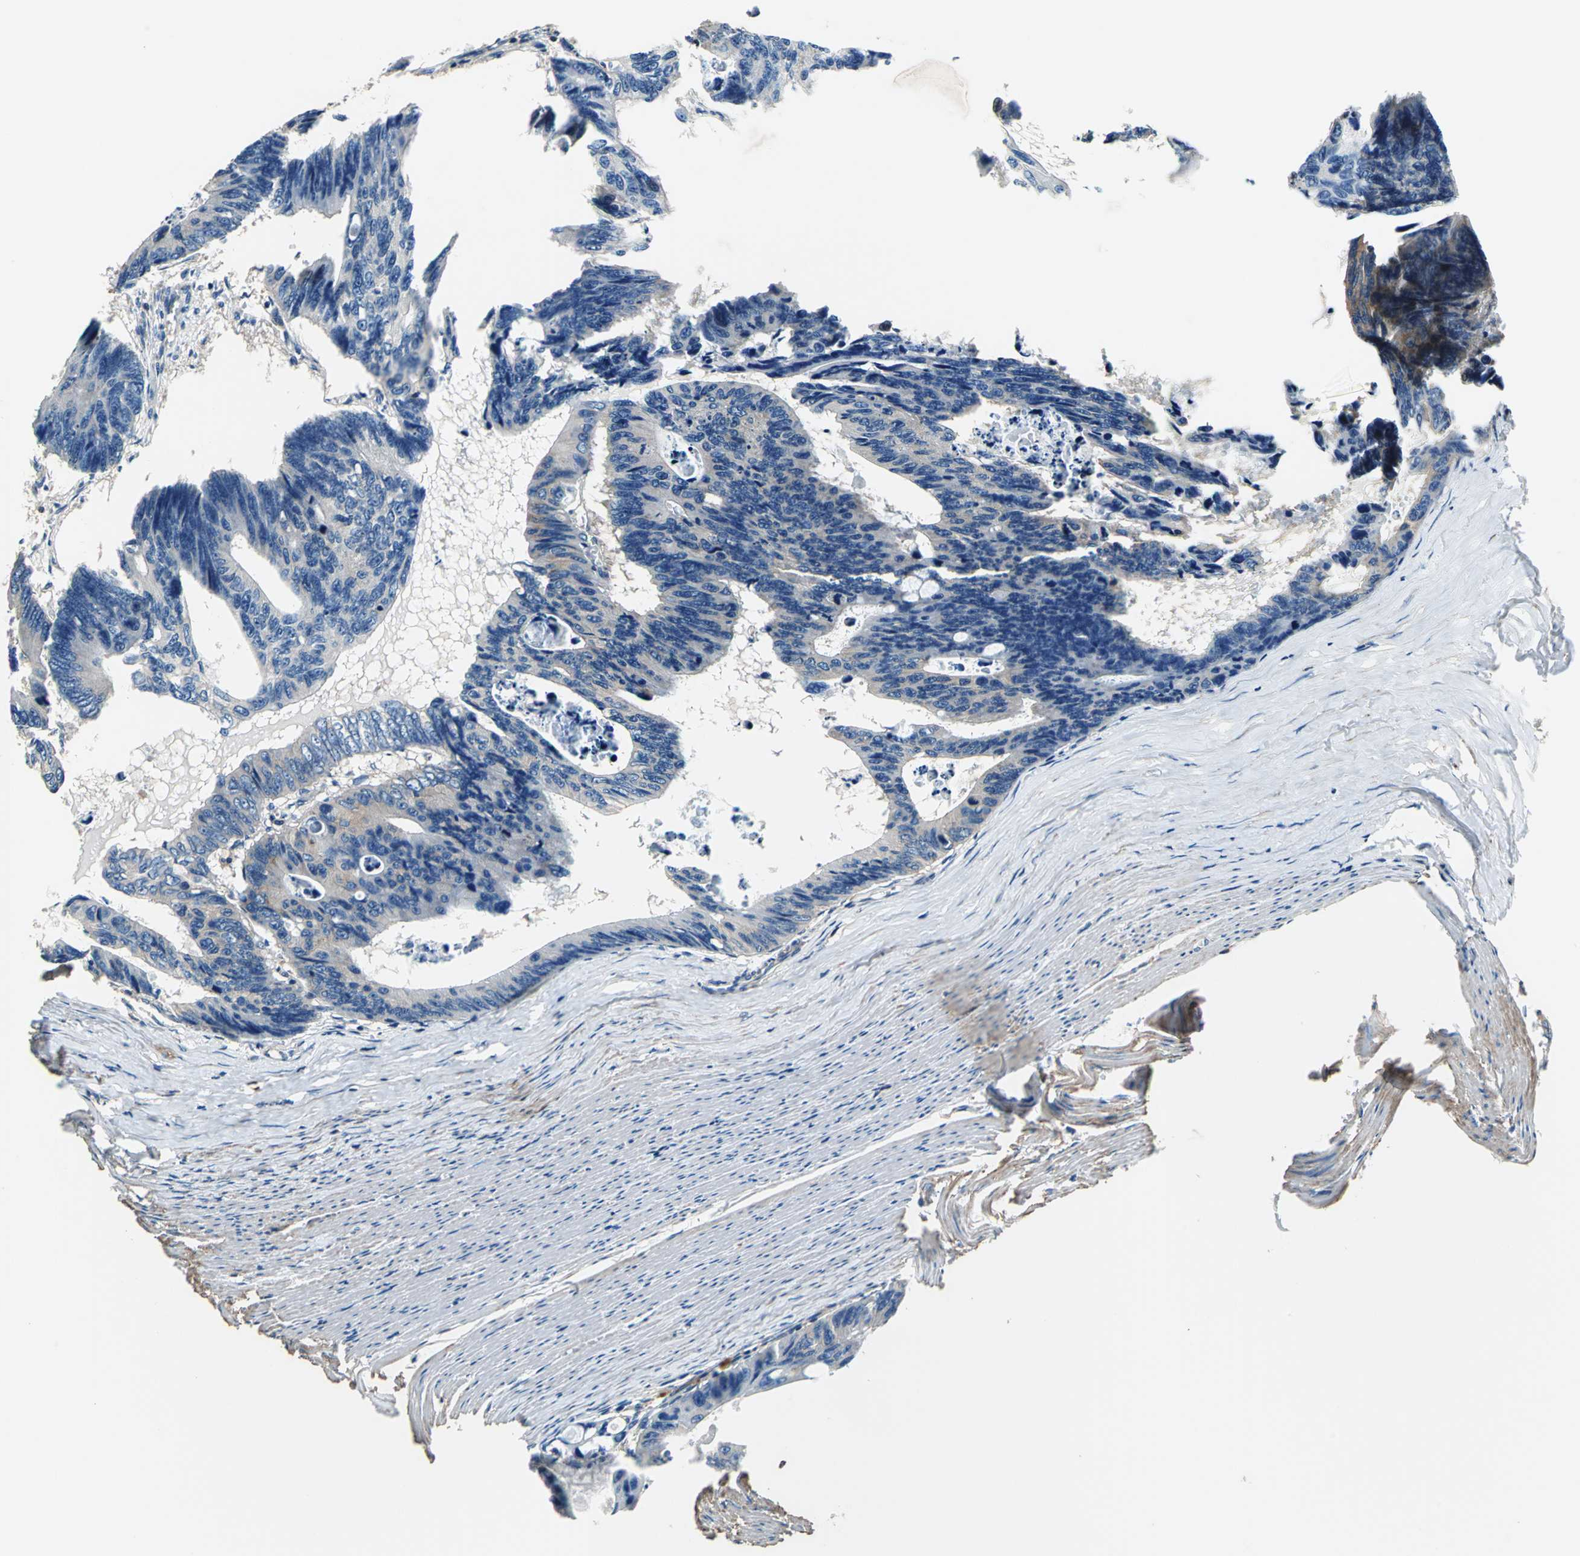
{"staining": {"intensity": "weak", "quantity": "<25%", "location": "cytoplasmic/membranous"}, "tissue": "colorectal cancer", "cell_type": "Tumor cells", "image_type": "cancer", "snomed": [{"axis": "morphology", "description": "Adenocarcinoma, NOS"}, {"axis": "topography", "description": "Colon"}], "caption": "The image exhibits no staining of tumor cells in colorectal cancer.", "gene": "DDX3Y", "patient": {"sex": "female", "age": 55}}